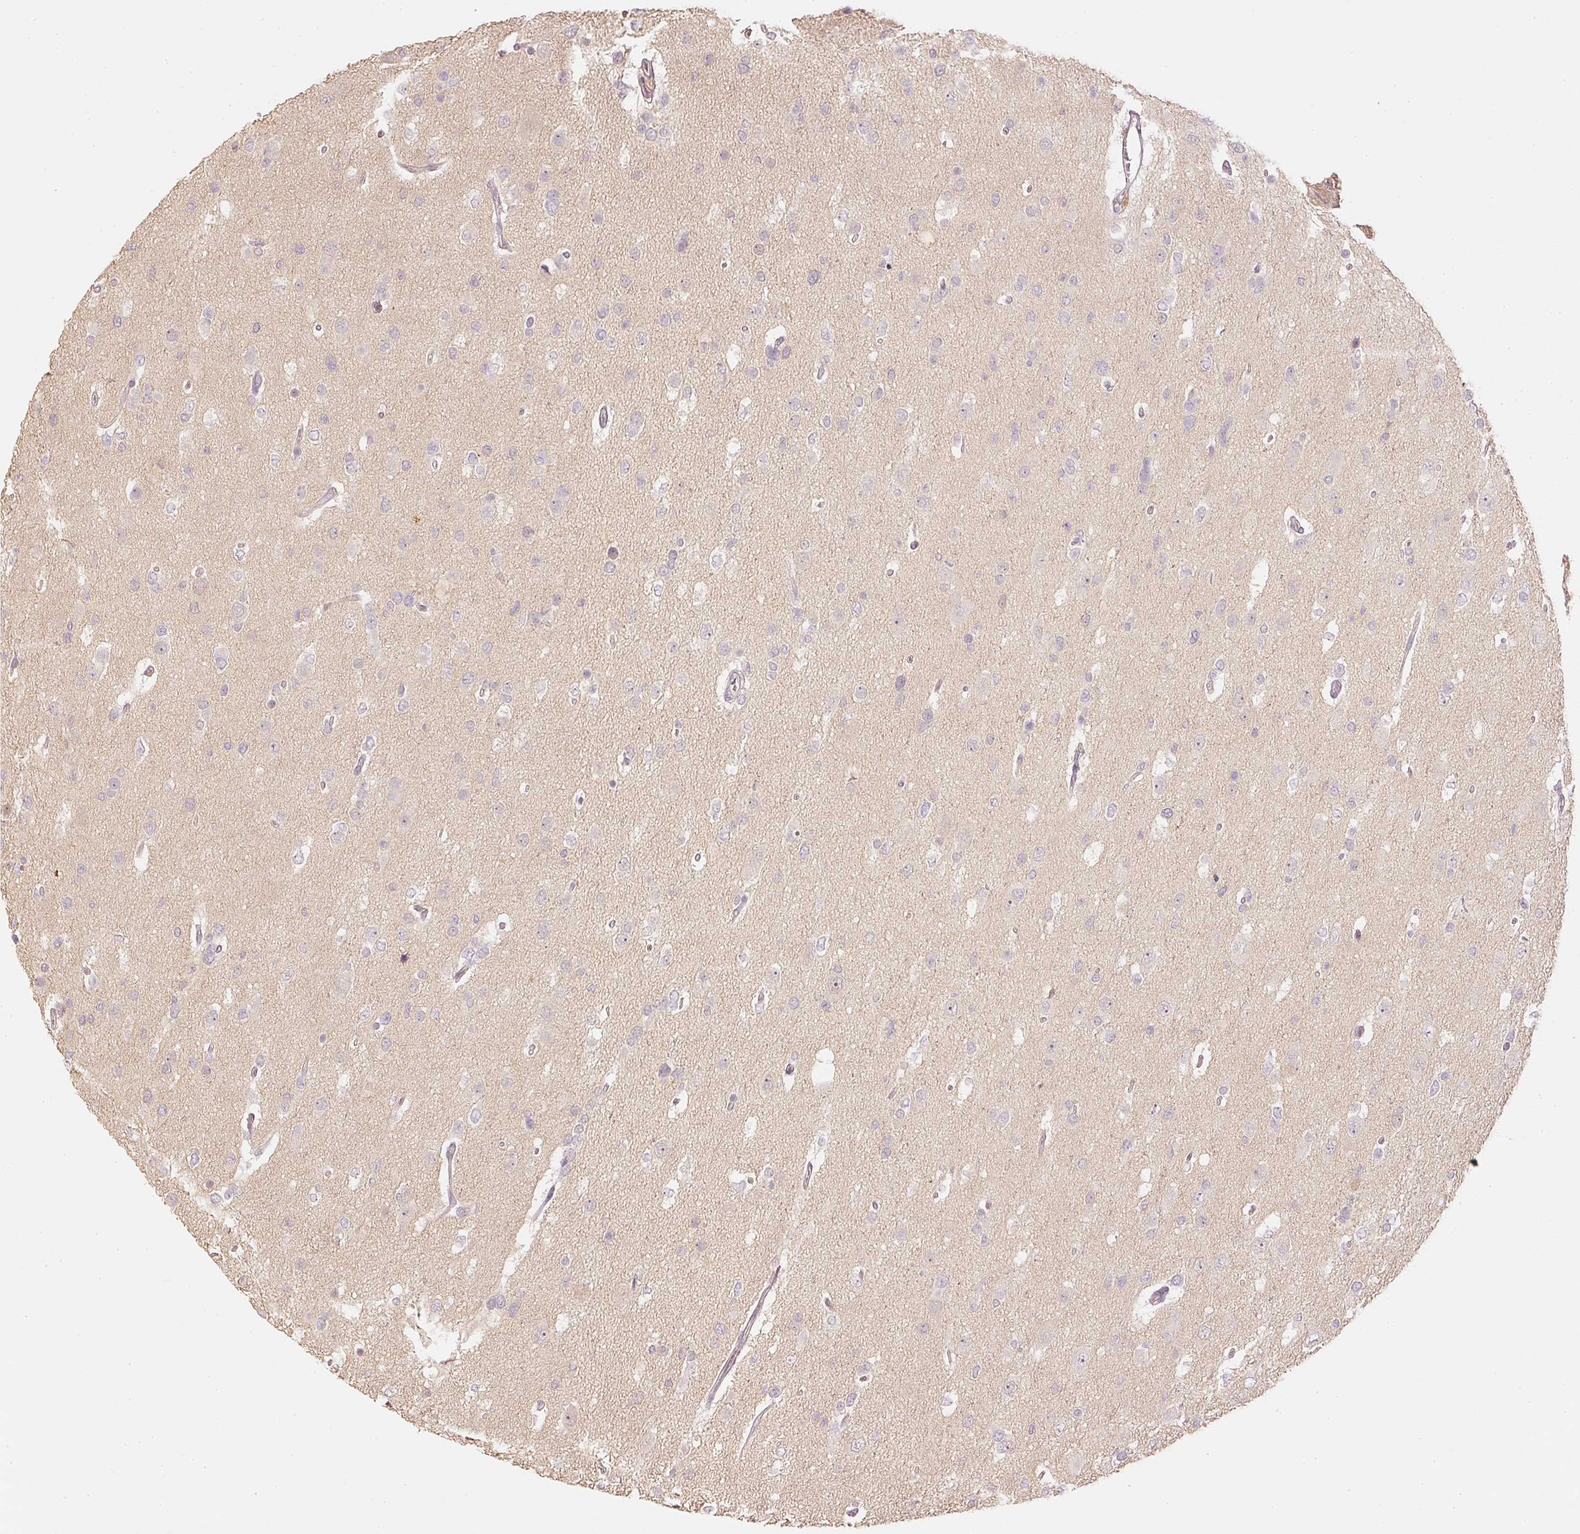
{"staining": {"intensity": "negative", "quantity": "none", "location": "none"}, "tissue": "glioma", "cell_type": "Tumor cells", "image_type": "cancer", "snomed": [{"axis": "morphology", "description": "Glioma, malignant, High grade"}, {"axis": "topography", "description": "Brain"}], "caption": "This photomicrograph is of glioma stained with IHC to label a protein in brown with the nuclei are counter-stained blue. There is no staining in tumor cells.", "gene": "GZMA", "patient": {"sex": "male", "age": 53}}